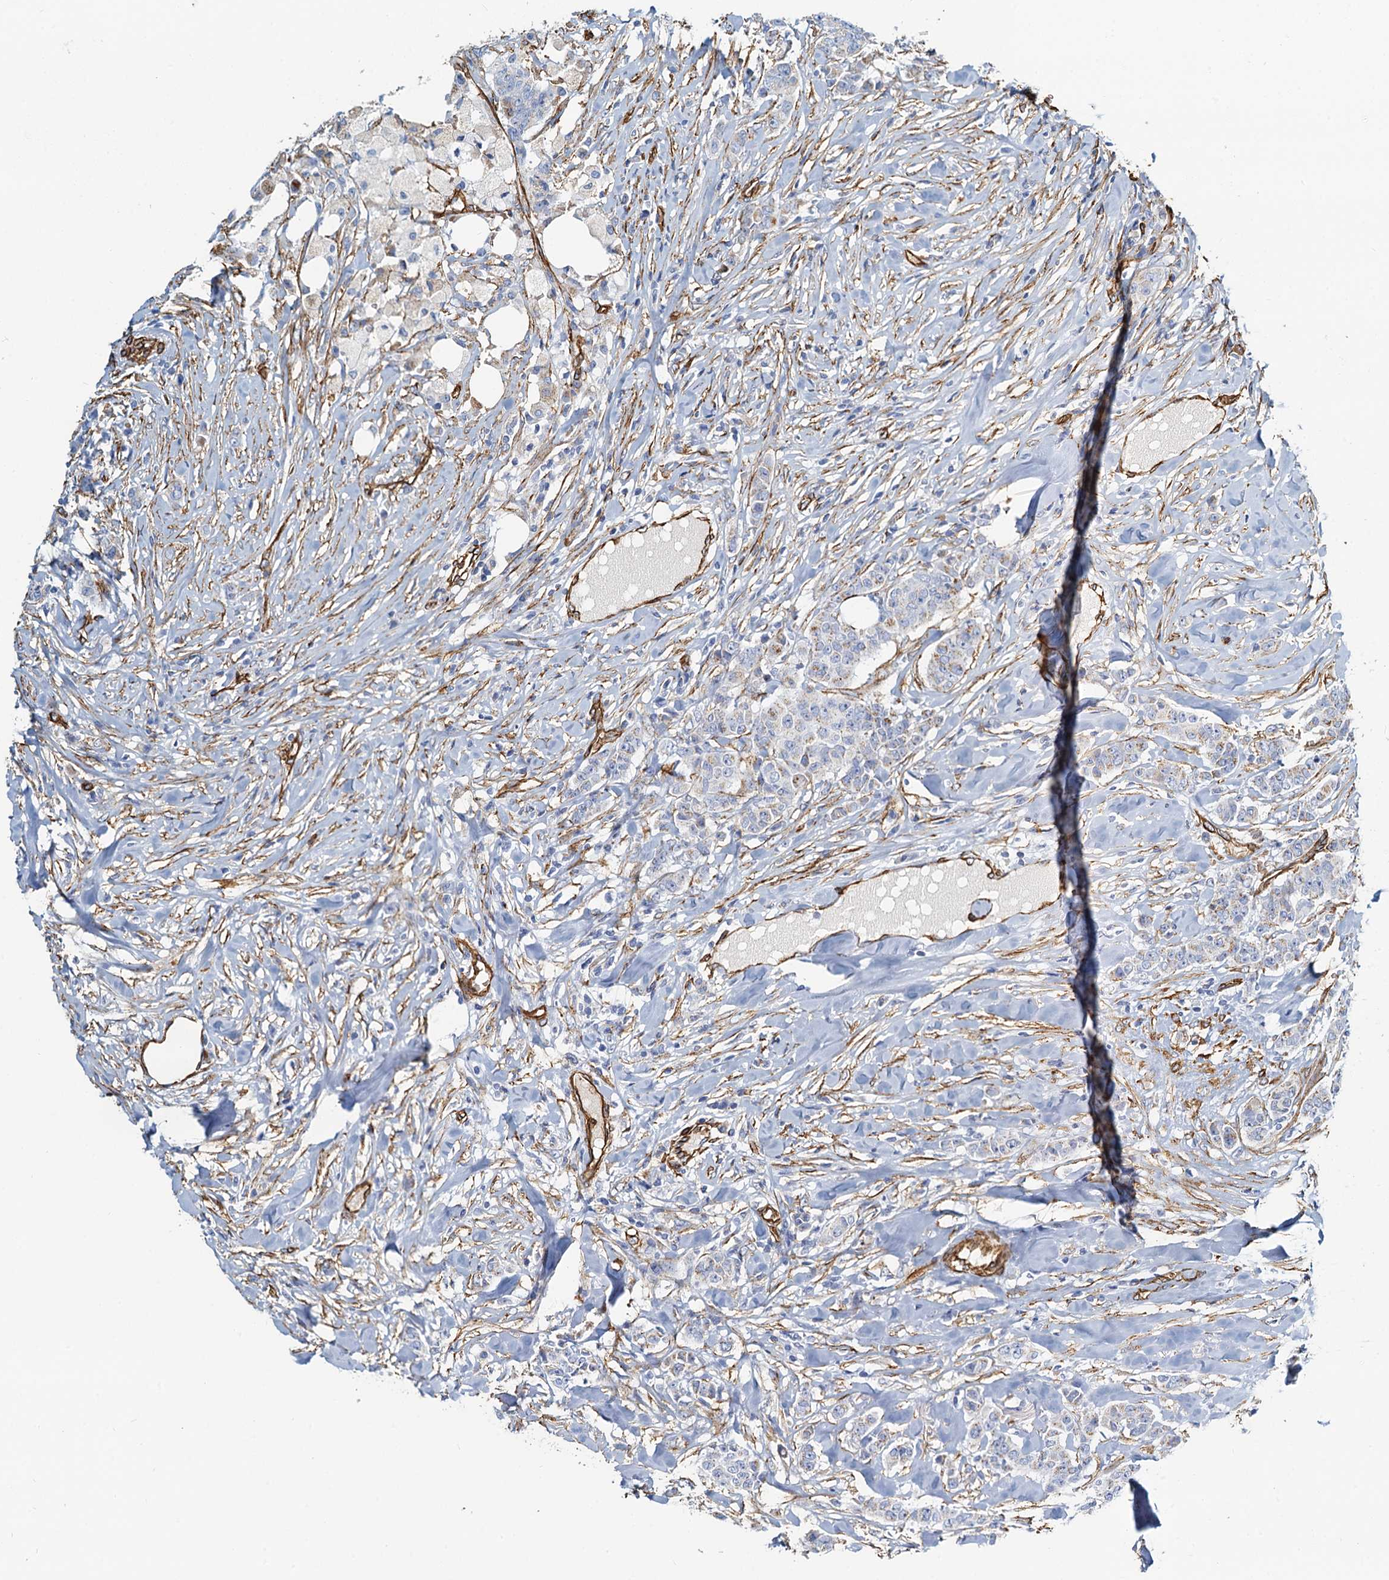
{"staining": {"intensity": "weak", "quantity": "<25%", "location": "cytoplasmic/membranous"}, "tissue": "breast cancer", "cell_type": "Tumor cells", "image_type": "cancer", "snomed": [{"axis": "morphology", "description": "Duct carcinoma"}, {"axis": "topography", "description": "Breast"}], "caption": "A high-resolution photomicrograph shows immunohistochemistry staining of breast invasive ductal carcinoma, which shows no significant staining in tumor cells.", "gene": "DGKG", "patient": {"sex": "female", "age": 40}}